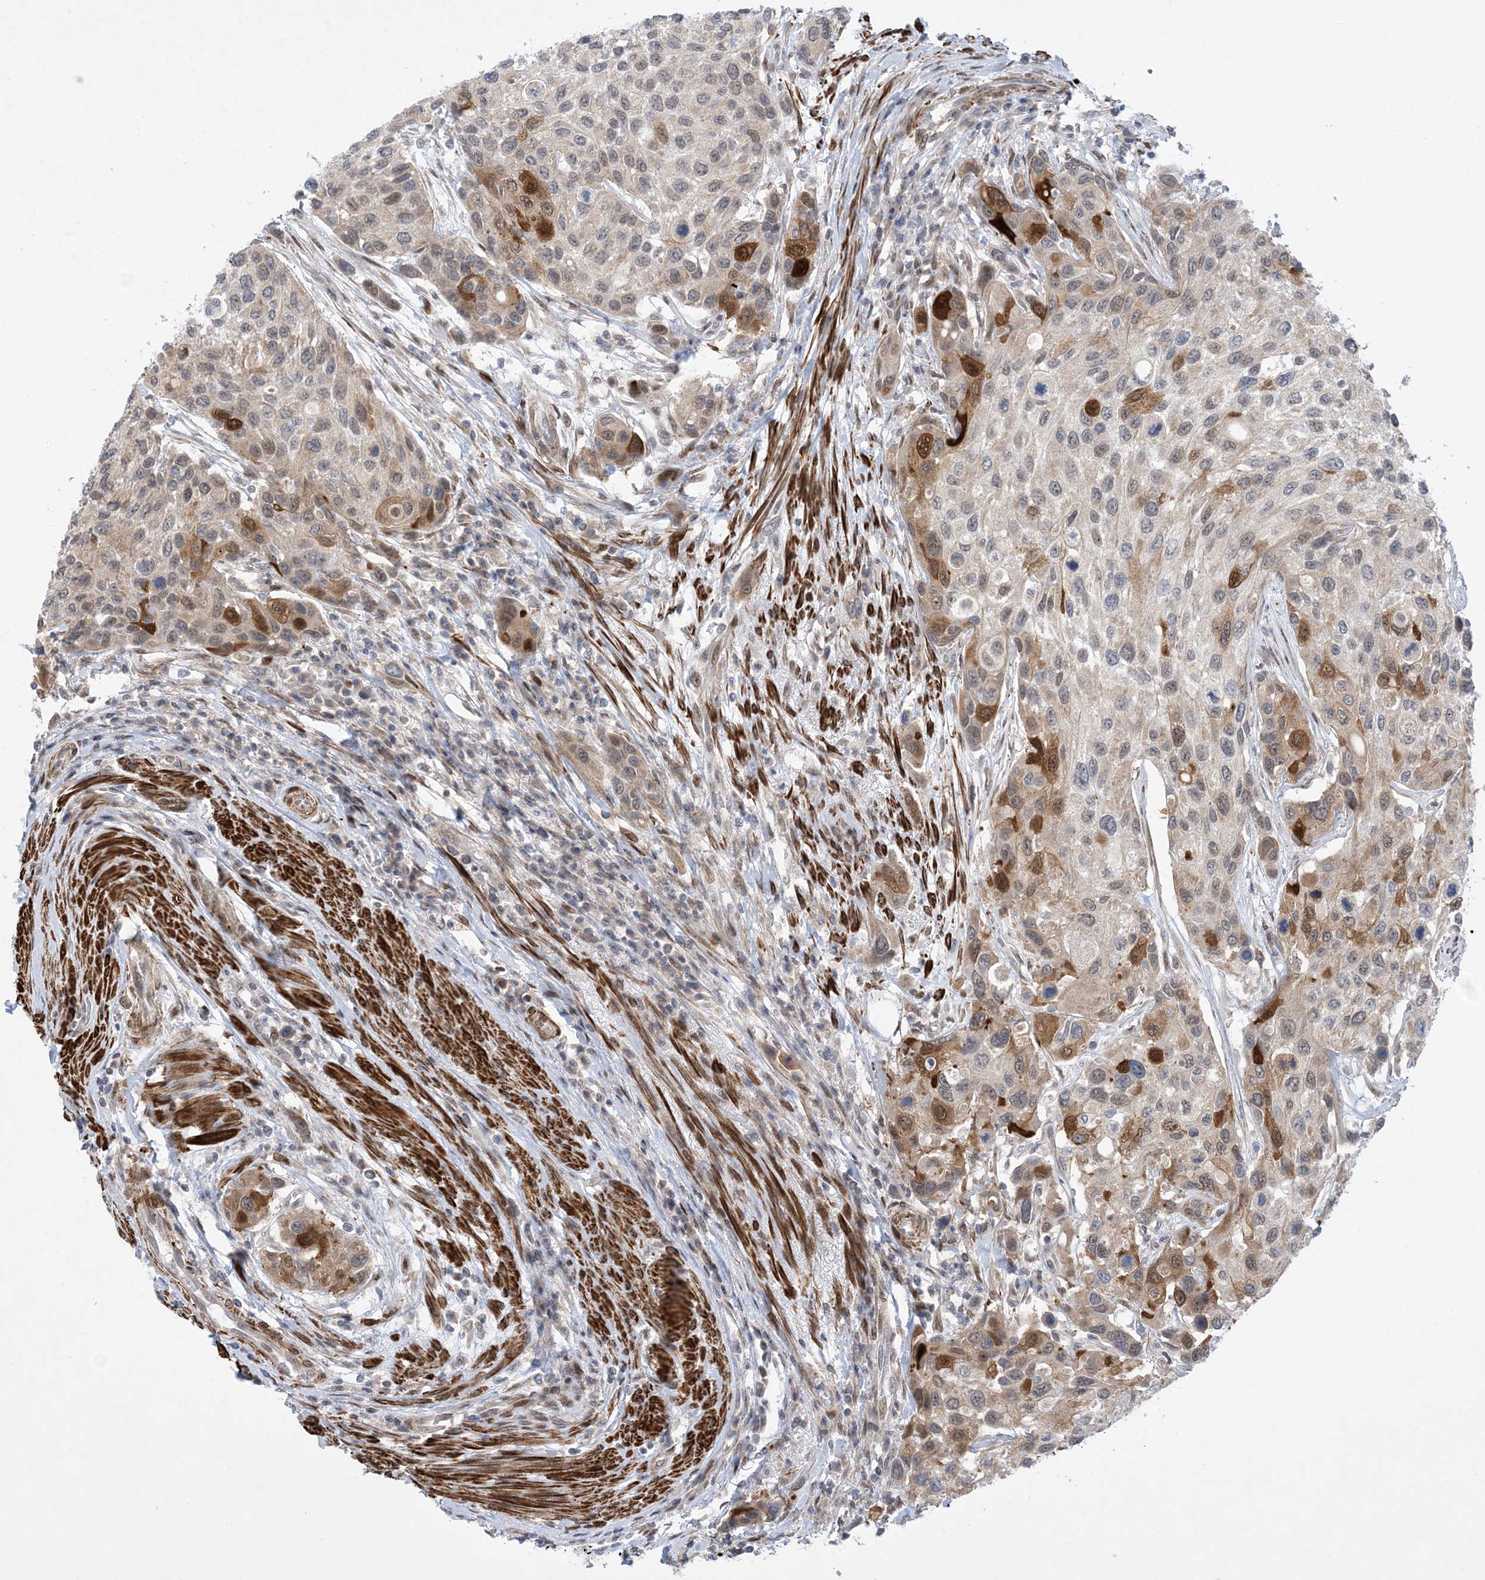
{"staining": {"intensity": "moderate", "quantity": "<25%", "location": "cytoplasmic/membranous,nuclear"}, "tissue": "urothelial cancer", "cell_type": "Tumor cells", "image_type": "cancer", "snomed": [{"axis": "morphology", "description": "Normal tissue, NOS"}, {"axis": "morphology", "description": "Urothelial carcinoma, High grade"}, {"axis": "topography", "description": "Vascular tissue"}, {"axis": "topography", "description": "Urinary bladder"}], "caption": "DAB (3,3'-diaminobenzidine) immunohistochemical staining of high-grade urothelial carcinoma reveals moderate cytoplasmic/membranous and nuclear protein expression in approximately <25% of tumor cells.", "gene": "ZNF8", "patient": {"sex": "female", "age": 56}}